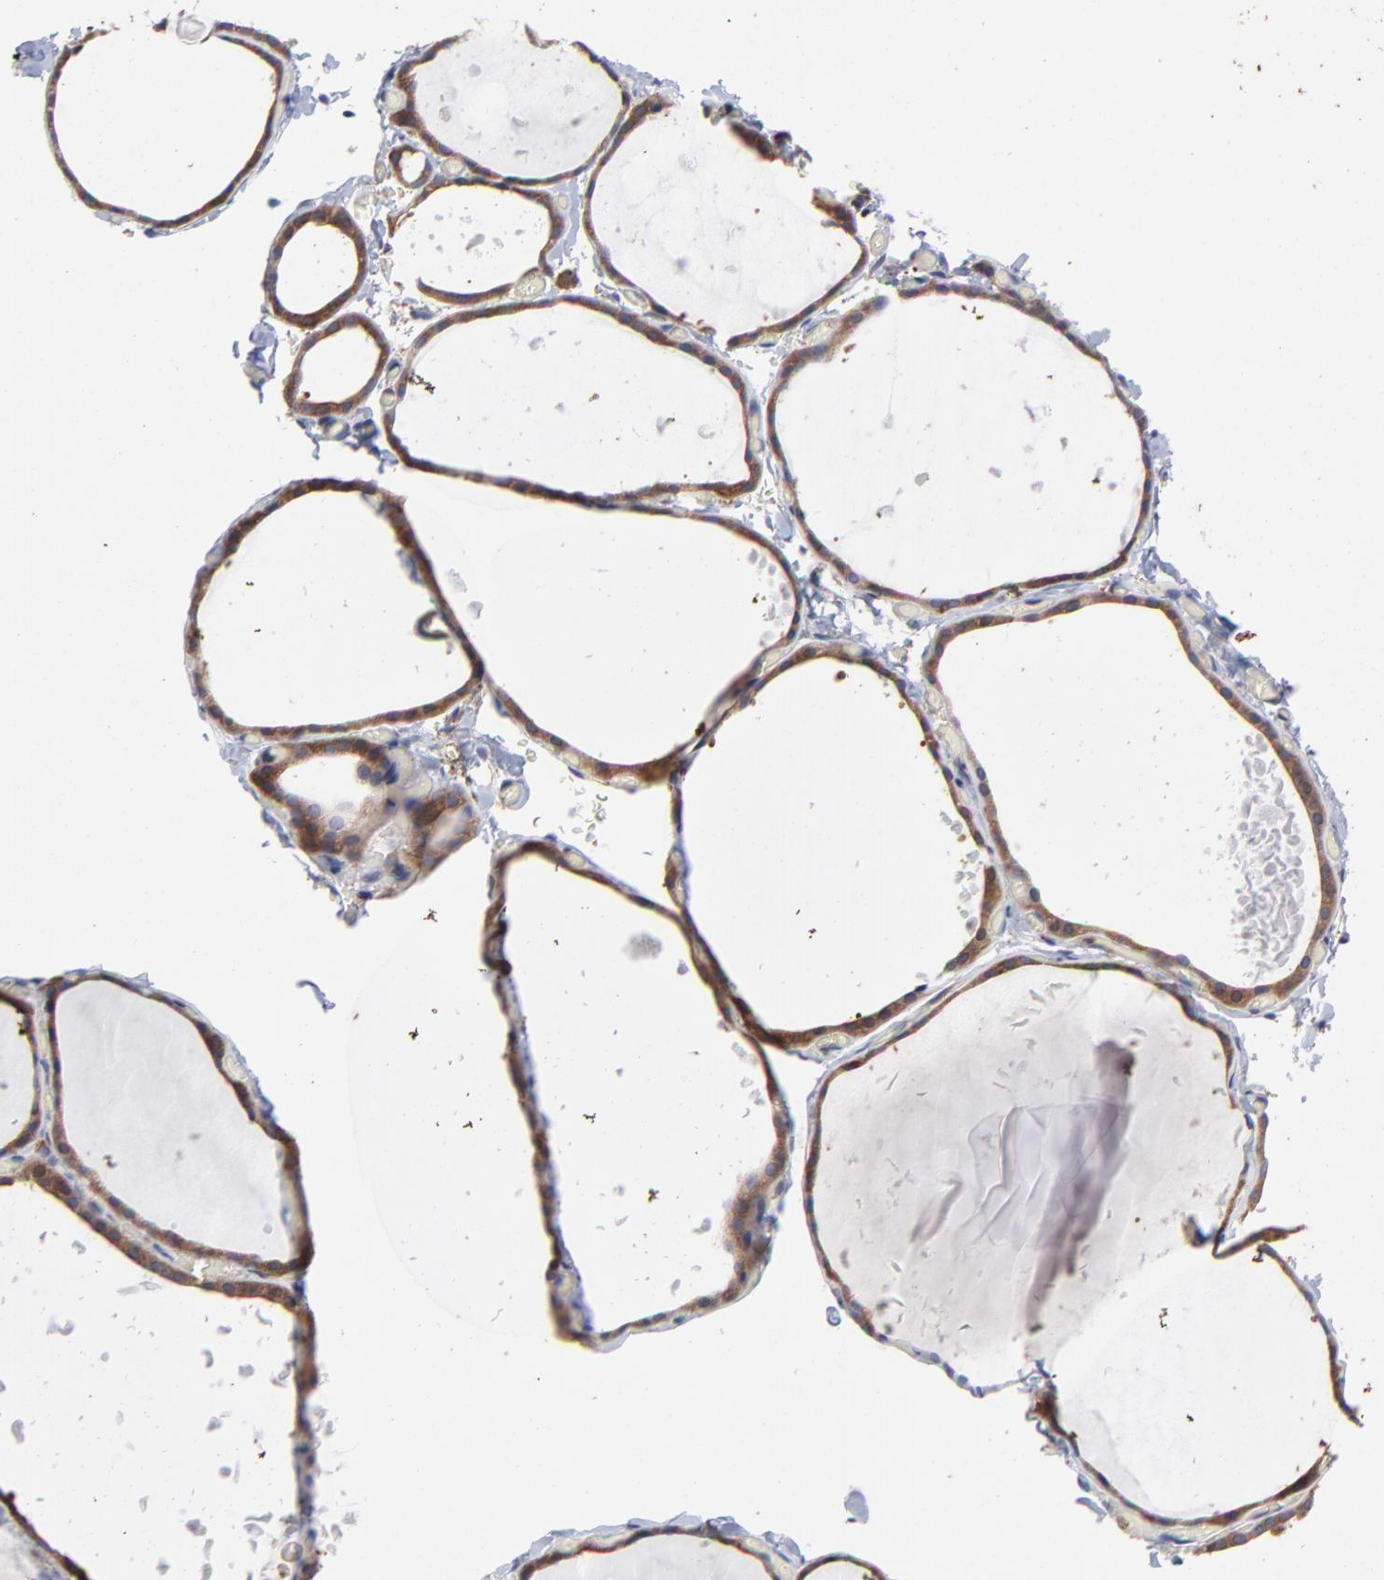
{"staining": {"intensity": "moderate", "quantity": ">75%", "location": "cytoplasmic/membranous"}, "tissue": "thyroid gland", "cell_type": "Glandular cells", "image_type": "normal", "snomed": [{"axis": "morphology", "description": "Normal tissue, NOS"}, {"axis": "topography", "description": "Thyroid gland"}], "caption": "Human thyroid gland stained for a protein (brown) exhibits moderate cytoplasmic/membranous positive positivity in approximately >75% of glandular cells.", "gene": "NFKBIA", "patient": {"sex": "female", "age": 22}}